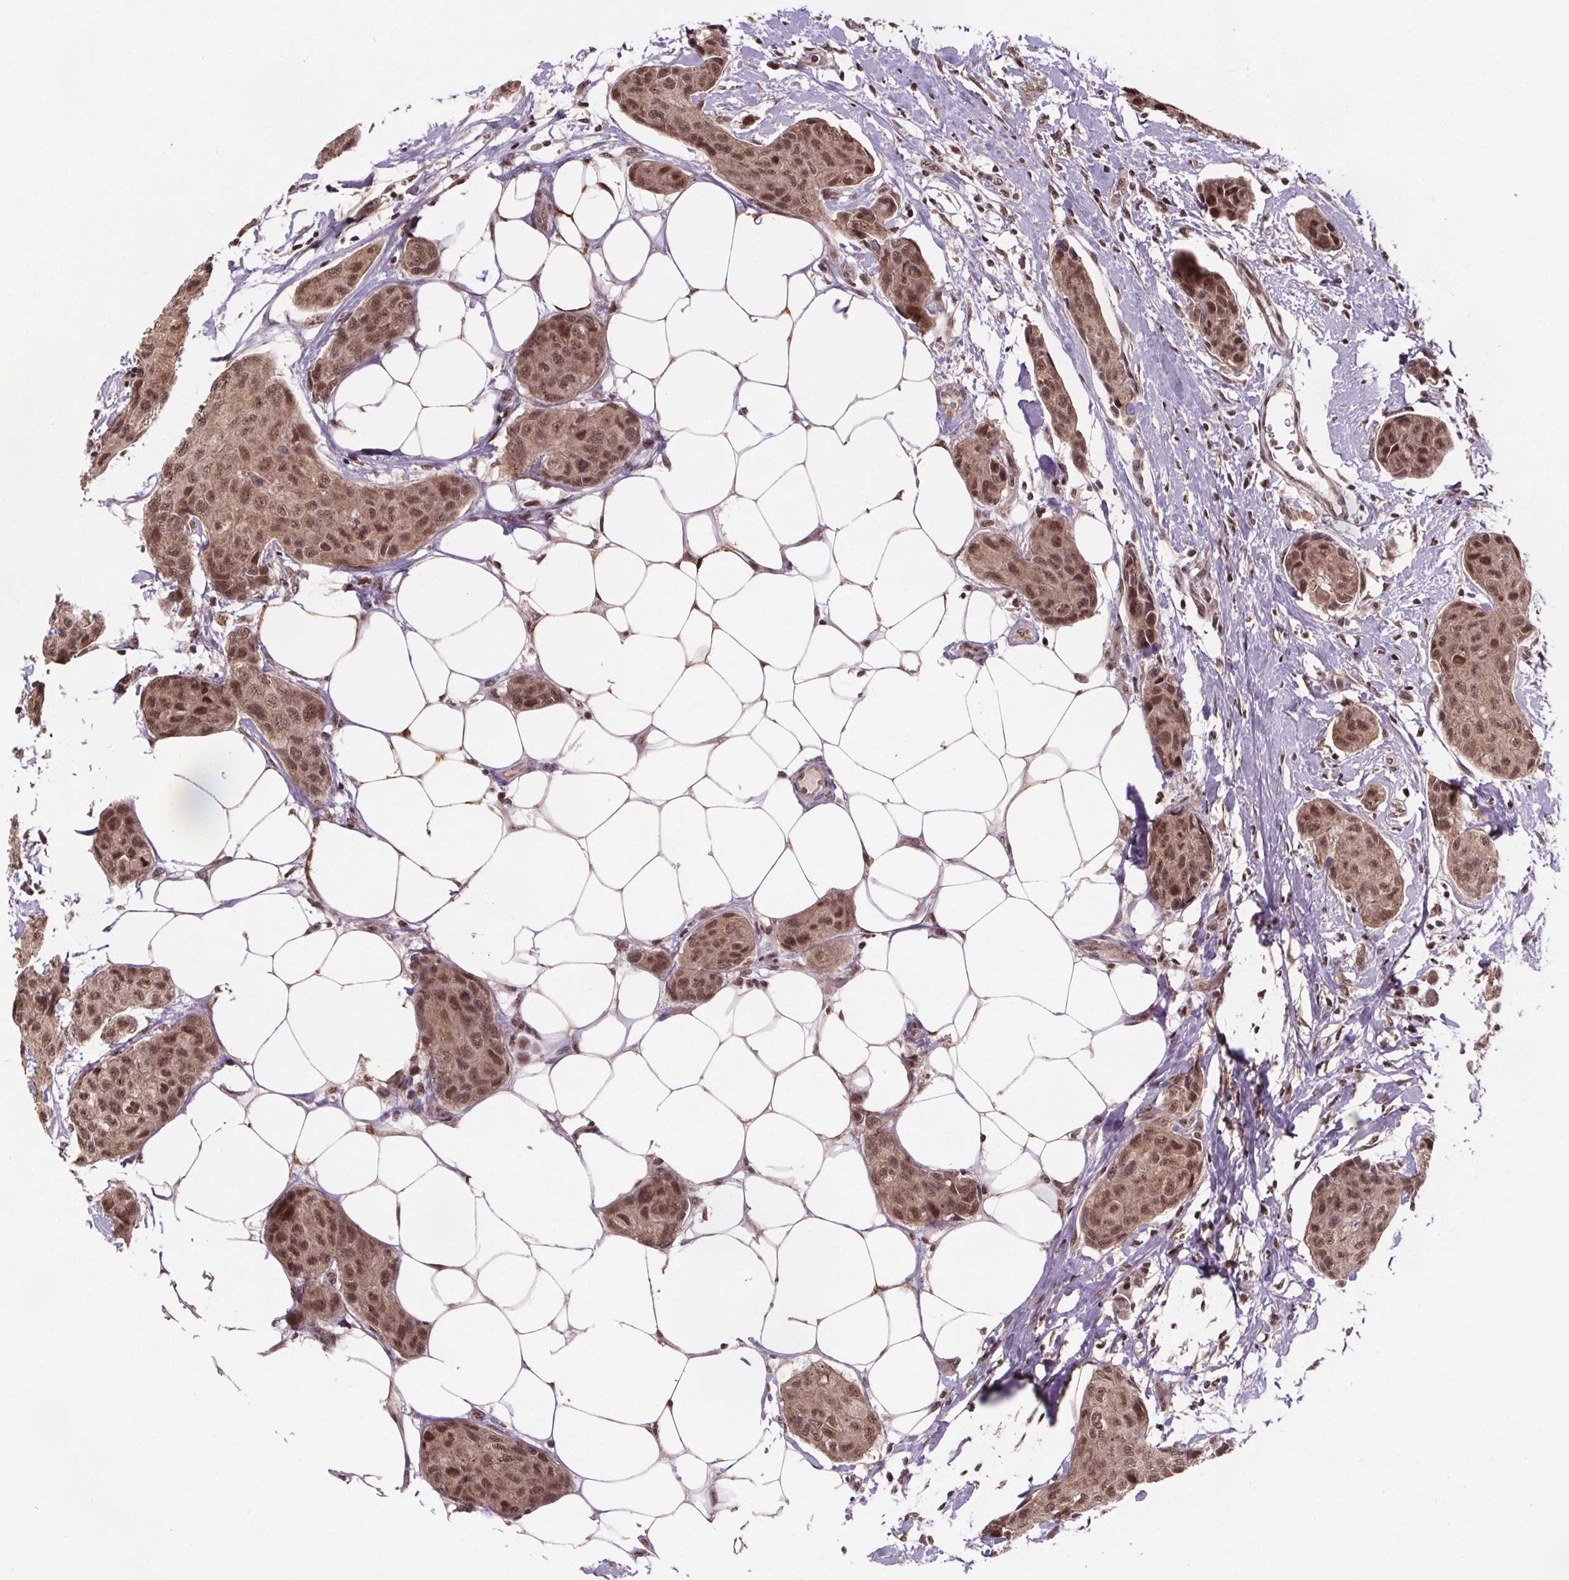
{"staining": {"intensity": "moderate", "quantity": ">75%", "location": "nuclear"}, "tissue": "breast cancer", "cell_type": "Tumor cells", "image_type": "cancer", "snomed": [{"axis": "morphology", "description": "Duct carcinoma"}, {"axis": "topography", "description": "Breast"}], "caption": "Immunohistochemistry (DAB (3,3'-diaminobenzidine)) staining of human breast intraductal carcinoma demonstrates moderate nuclear protein staining in approximately >75% of tumor cells. (Brightfield microscopy of DAB IHC at high magnification).", "gene": "JARID2", "patient": {"sex": "female", "age": 80}}